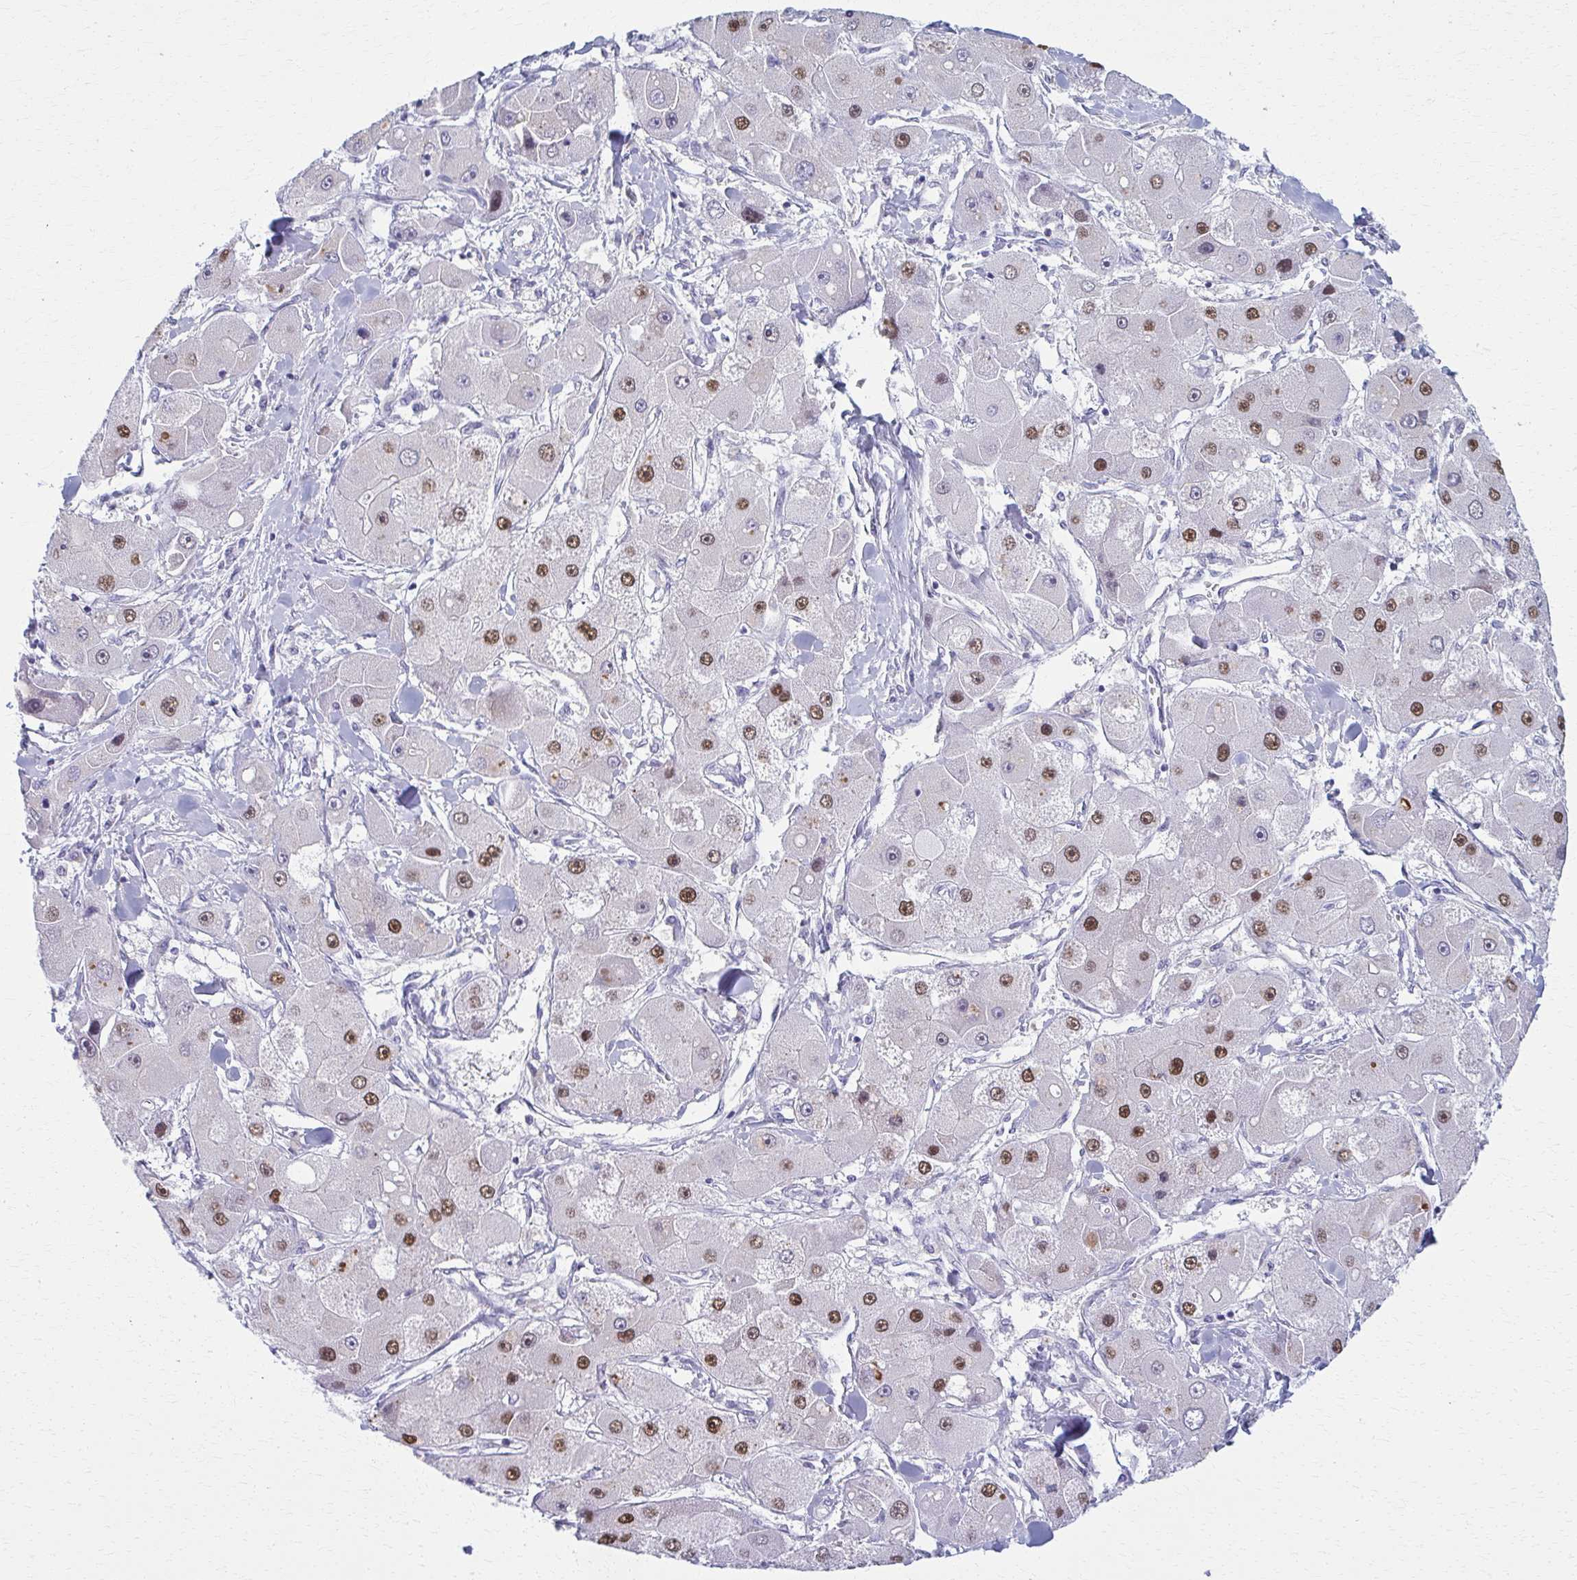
{"staining": {"intensity": "strong", "quantity": "25%-75%", "location": "nuclear"}, "tissue": "liver cancer", "cell_type": "Tumor cells", "image_type": "cancer", "snomed": [{"axis": "morphology", "description": "Carcinoma, Hepatocellular, NOS"}, {"axis": "topography", "description": "Liver"}], "caption": "Strong nuclear expression is appreciated in approximately 25%-75% of tumor cells in hepatocellular carcinoma (liver).", "gene": "SCLY", "patient": {"sex": "male", "age": 24}}